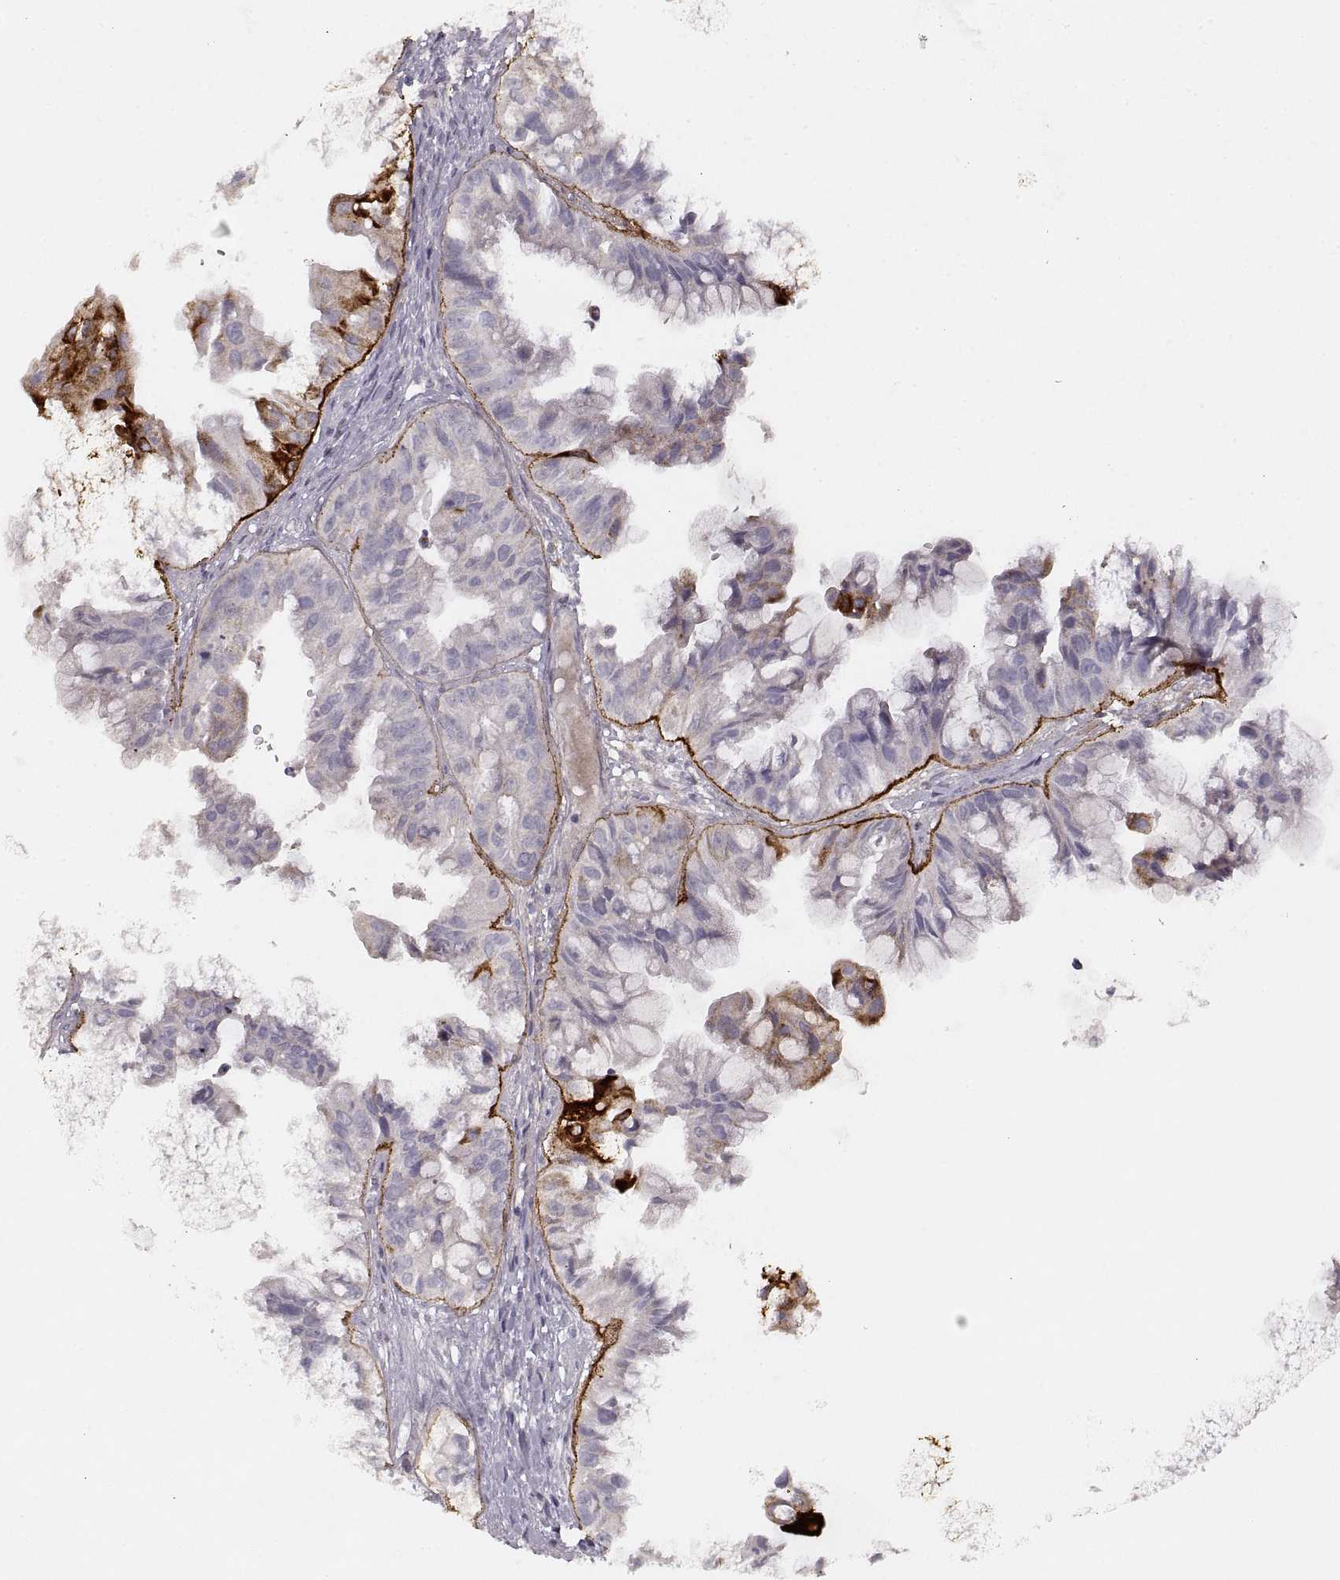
{"staining": {"intensity": "strong", "quantity": "<25%", "location": "cytoplasmic/membranous"}, "tissue": "ovarian cancer", "cell_type": "Tumor cells", "image_type": "cancer", "snomed": [{"axis": "morphology", "description": "Cystadenocarcinoma, mucinous, NOS"}, {"axis": "topography", "description": "Ovary"}], "caption": "A micrograph of ovarian cancer (mucinous cystadenocarcinoma) stained for a protein reveals strong cytoplasmic/membranous brown staining in tumor cells.", "gene": "LAMC2", "patient": {"sex": "female", "age": 76}}